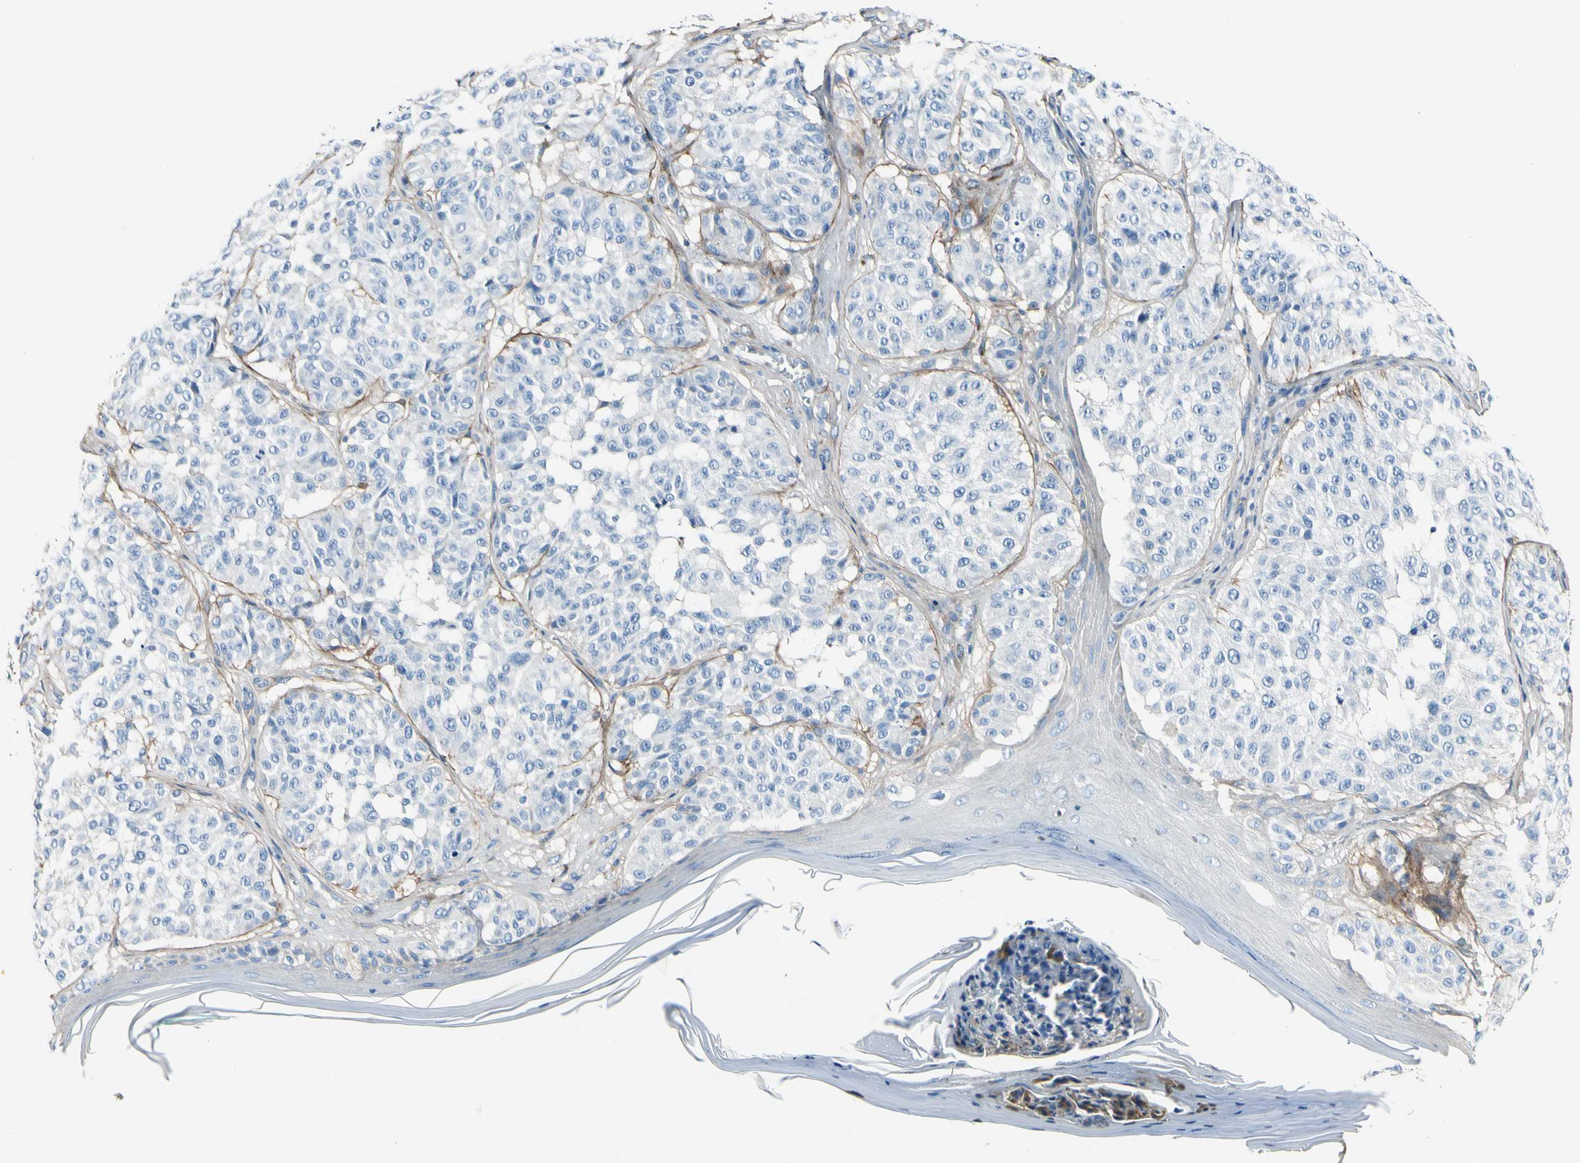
{"staining": {"intensity": "negative", "quantity": "none", "location": "none"}, "tissue": "melanoma", "cell_type": "Tumor cells", "image_type": "cancer", "snomed": [{"axis": "morphology", "description": "Malignant melanoma, NOS"}, {"axis": "topography", "description": "Skin"}], "caption": "Immunohistochemical staining of human melanoma reveals no significant staining in tumor cells. Nuclei are stained in blue.", "gene": "COL6A3", "patient": {"sex": "female", "age": 46}}